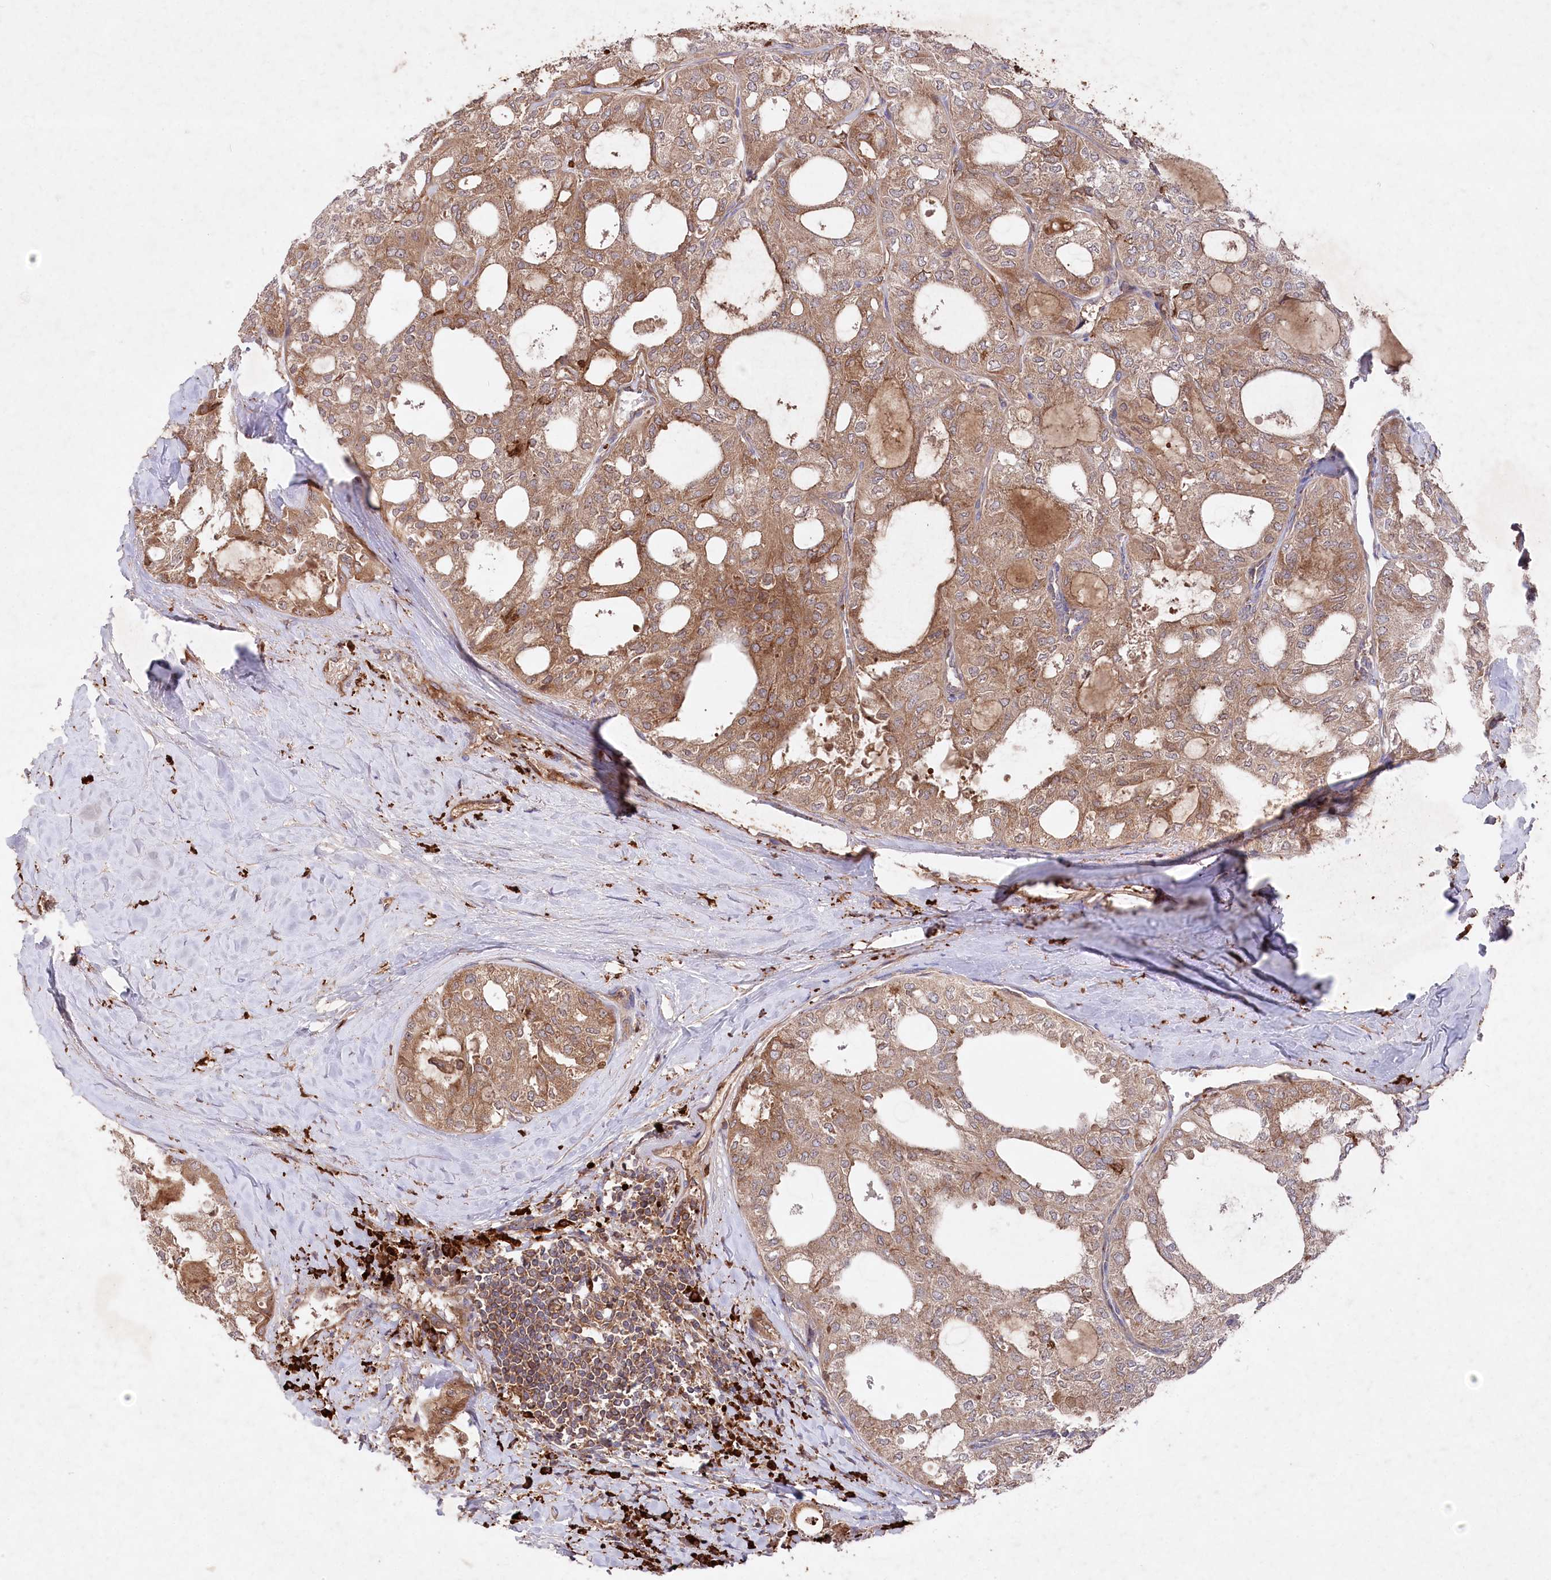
{"staining": {"intensity": "moderate", "quantity": ">75%", "location": "cytoplasmic/membranous"}, "tissue": "thyroid cancer", "cell_type": "Tumor cells", "image_type": "cancer", "snomed": [{"axis": "morphology", "description": "Follicular adenoma carcinoma, NOS"}, {"axis": "topography", "description": "Thyroid gland"}], "caption": "Thyroid cancer (follicular adenoma carcinoma) stained for a protein shows moderate cytoplasmic/membranous positivity in tumor cells. Nuclei are stained in blue.", "gene": "PPP1R21", "patient": {"sex": "male", "age": 75}}